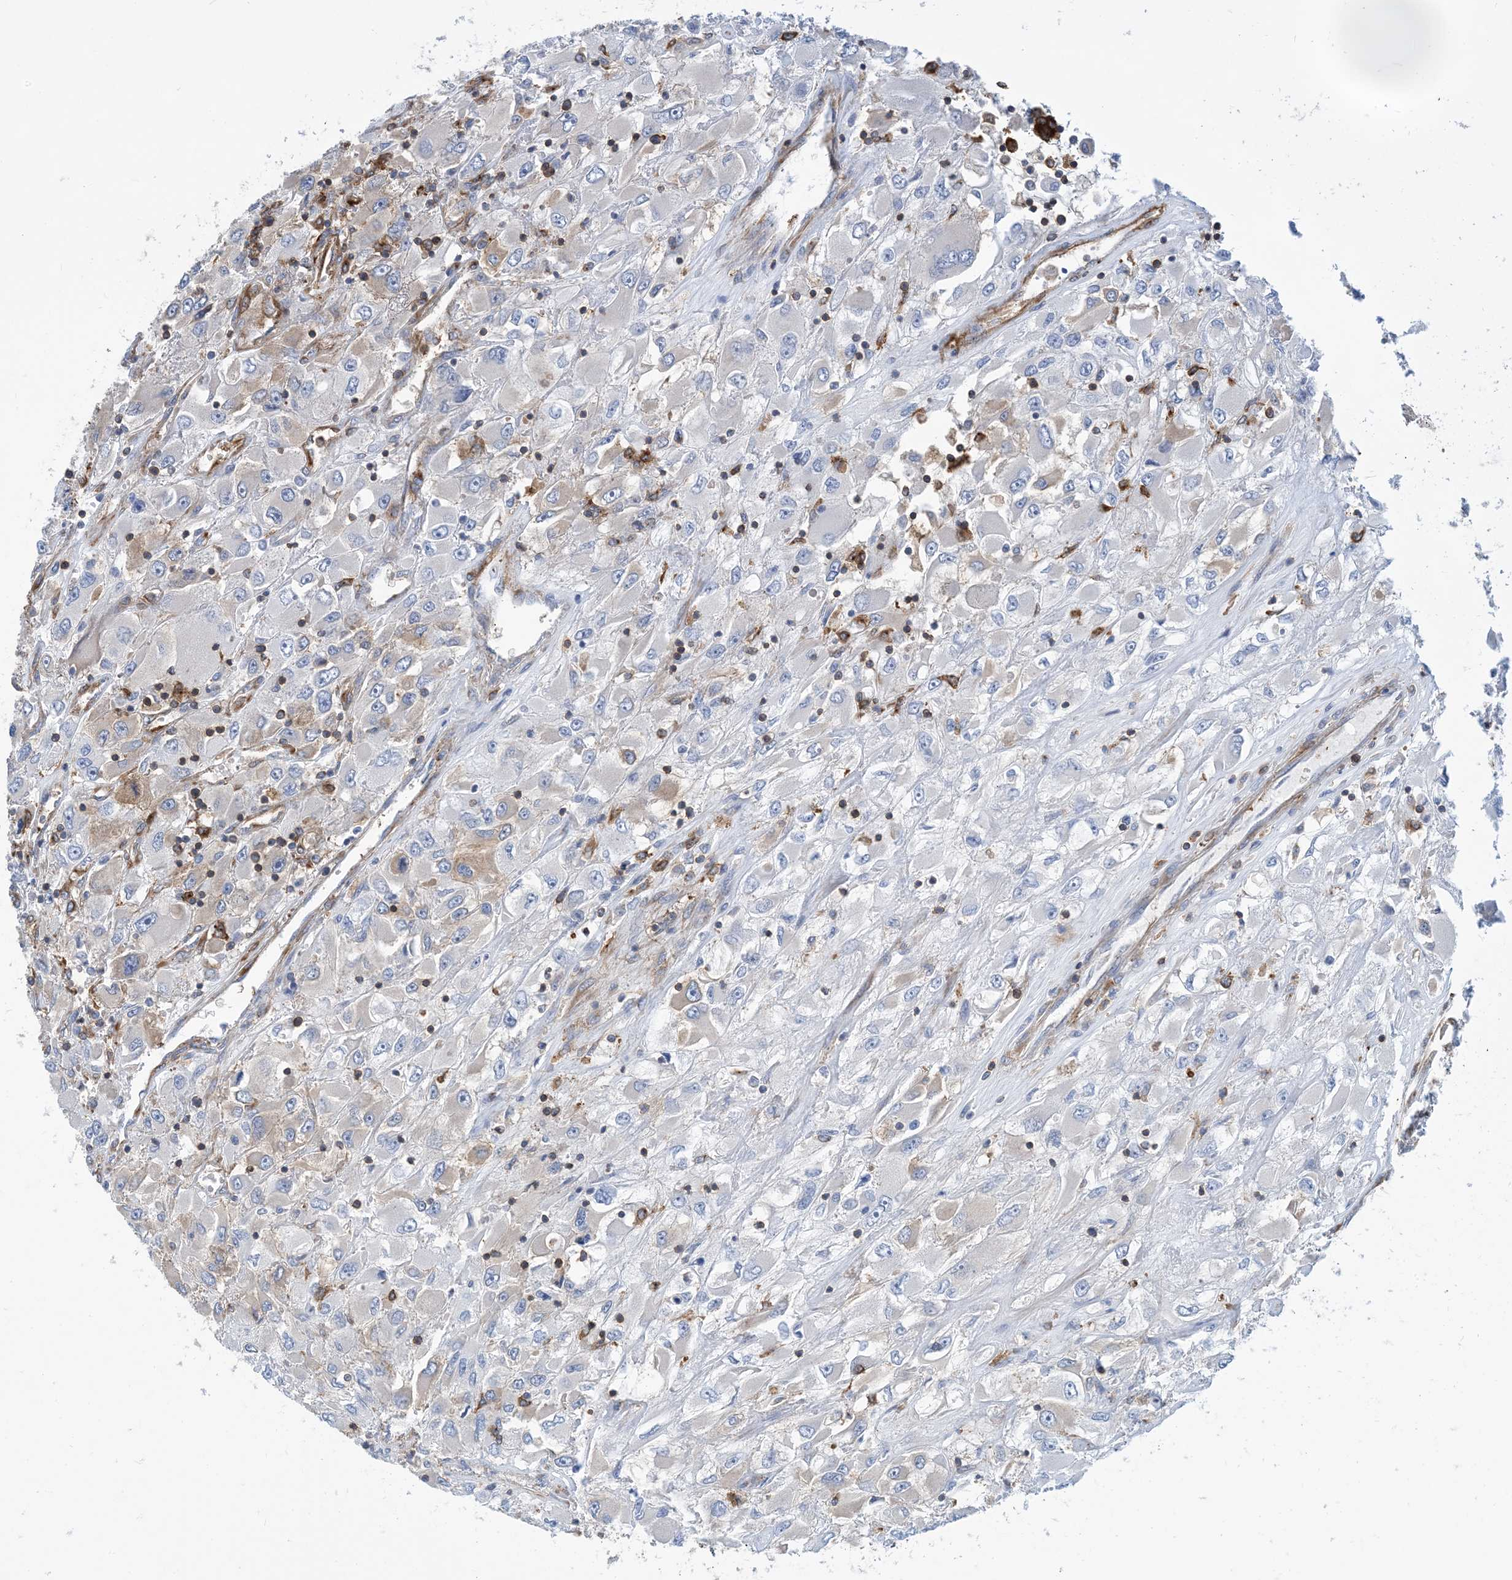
{"staining": {"intensity": "negative", "quantity": "none", "location": "none"}, "tissue": "renal cancer", "cell_type": "Tumor cells", "image_type": "cancer", "snomed": [{"axis": "morphology", "description": "Adenocarcinoma, NOS"}, {"axis": "topography", "description": "Kidney"}], "caption": "A high-resolution histopathology image shows immunohistochemistry staining of renal adenocarcinoma, which displays no significant expression in tumor cells.", "gene": "DYNC1LI1", "patient": {"sex": "female", "age": 52}}